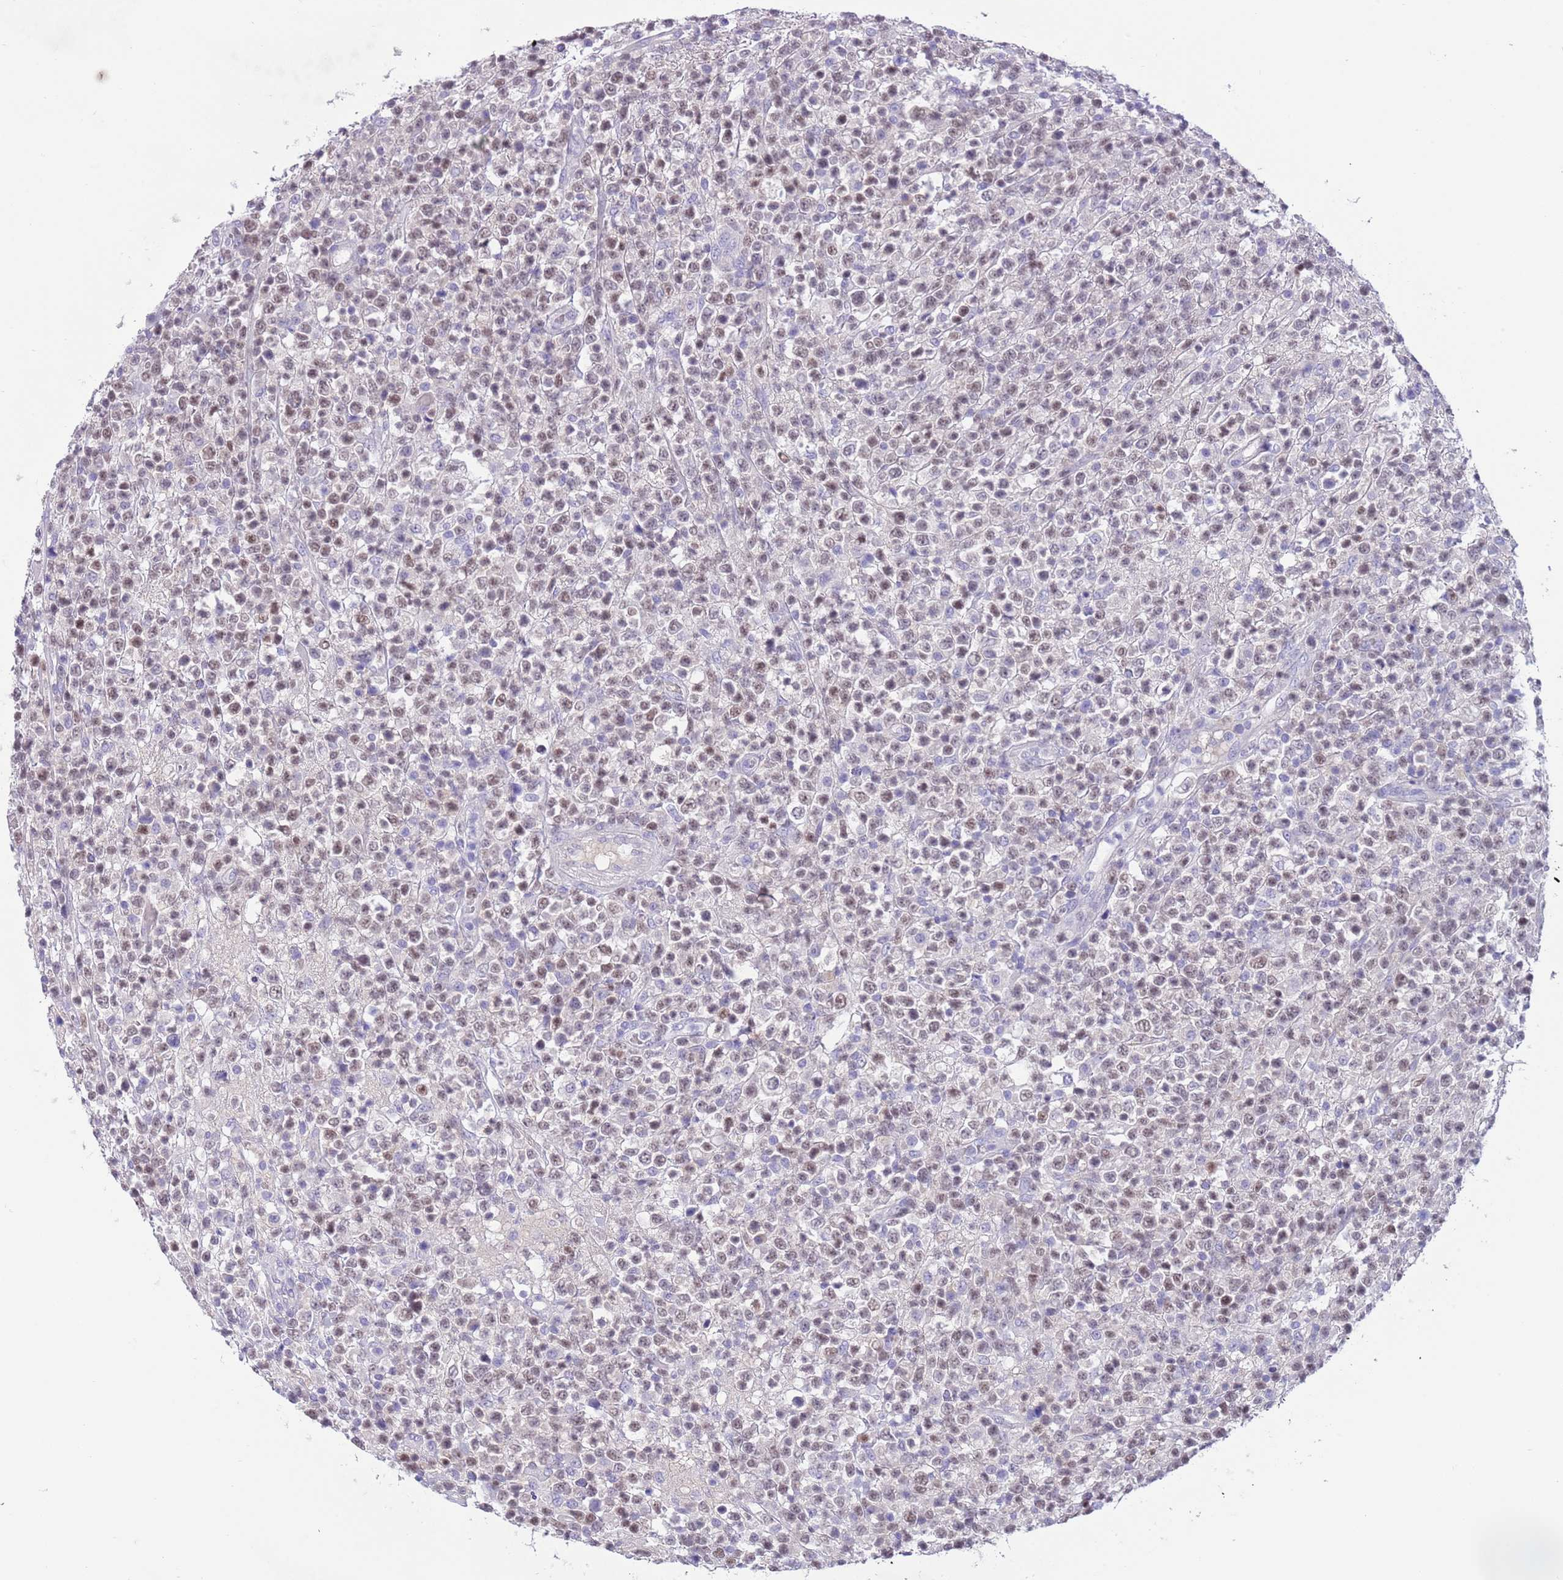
{"staining": {"intensity": "weak", "quantity": "25%-75%", "location": "nuclear"}, "tissue": "lymphoma", "cell_type": "Tumor cells", "image_type": "cancer", "snomed": [{"axis": "morphology", "description": "Malignant lymphoma, non-Hodgkin's type, High grade"}, {"axis": "topography", "description": "Colon"}], "caption": "This photomicrograph demonstrates IHC staining of malignant lymphoma, non-Hodgkin's type (high-grade), with low weak nuclear positivity in about 25%-75% of tumor cells.", "gene": "TOX2", "patient": {"sex": "female", "age": 53}}